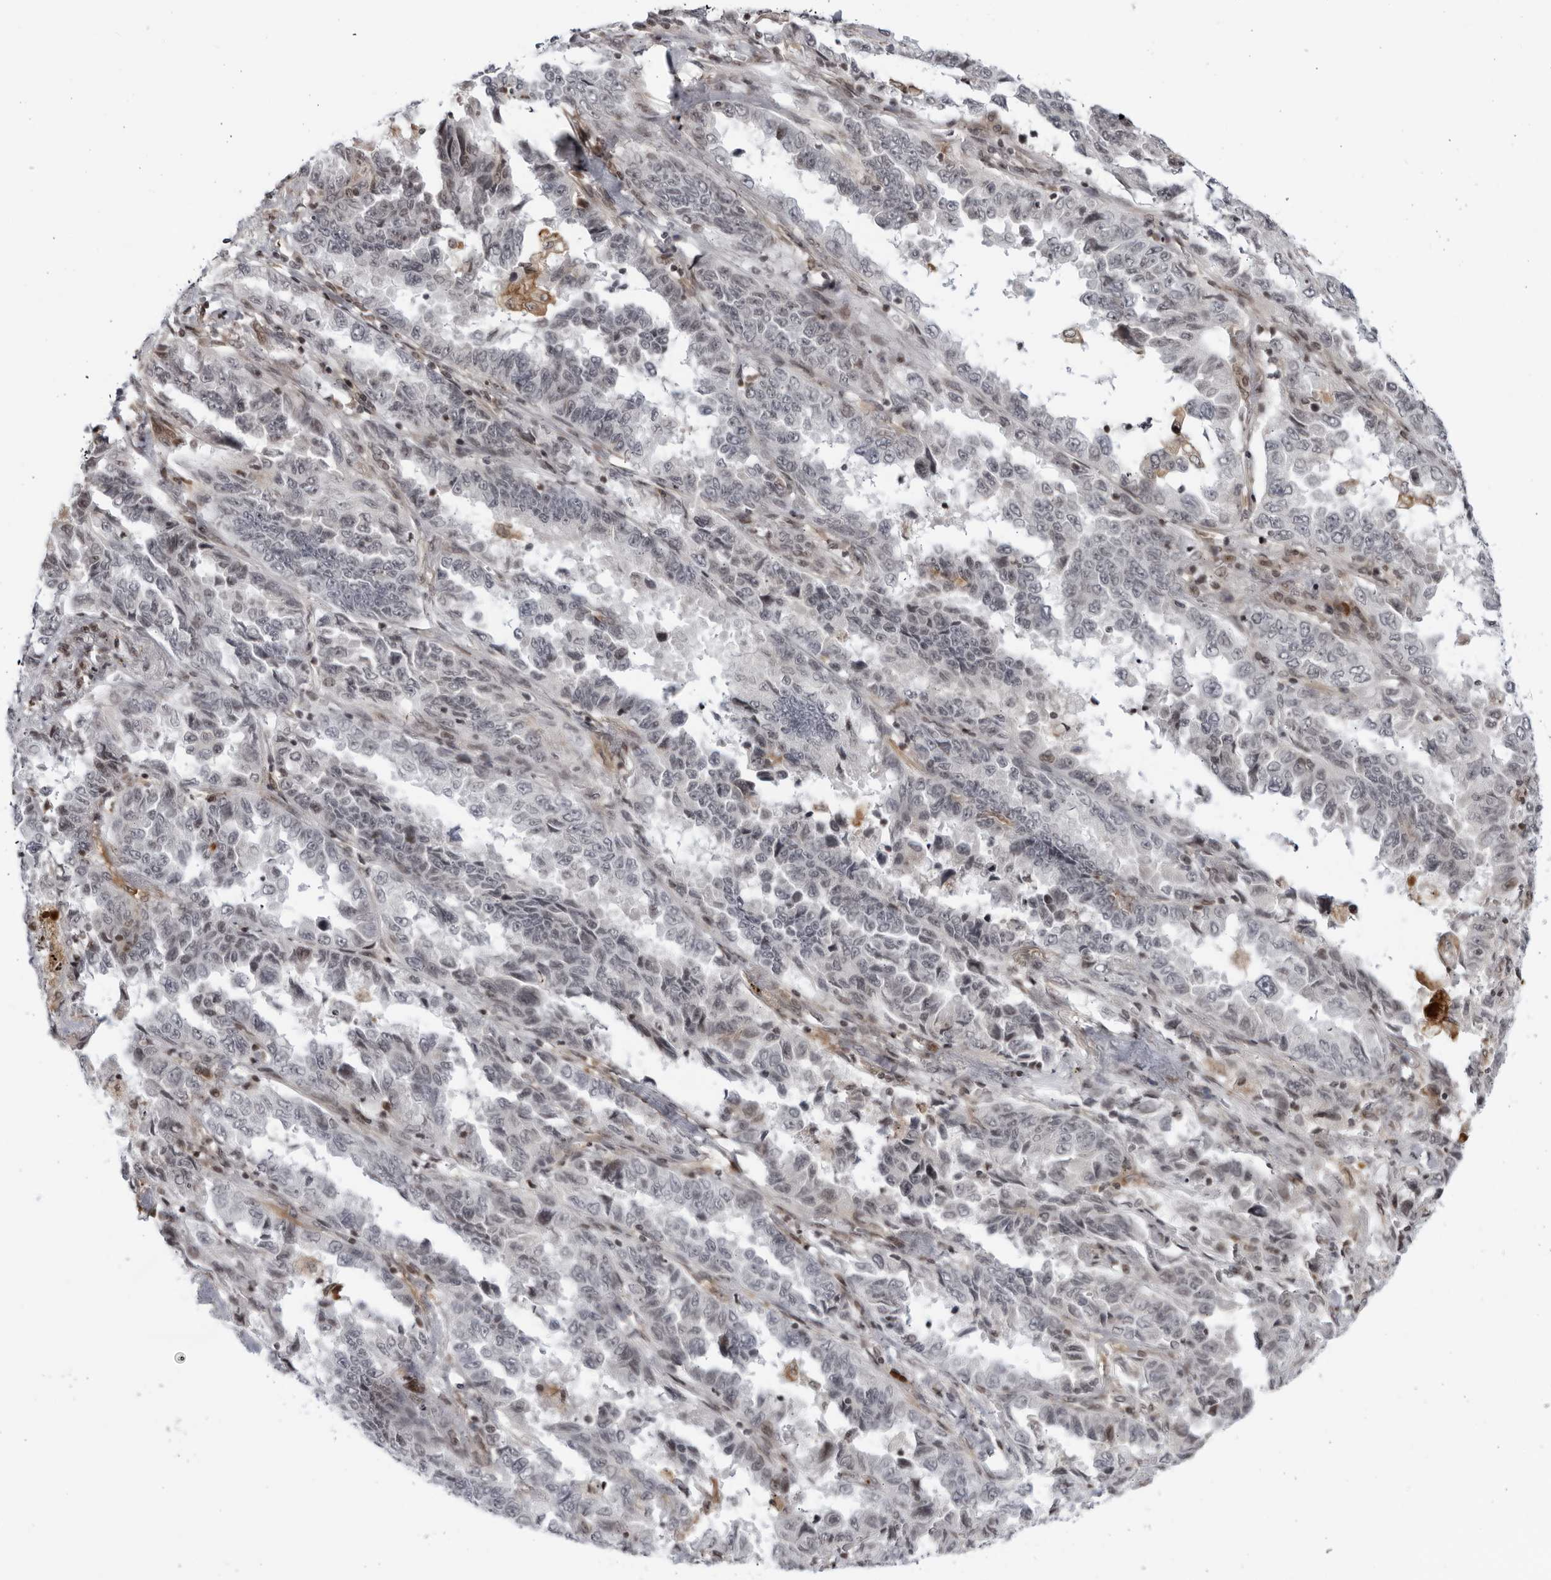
{"staining": {"intensity": "negative", "quantity": "none", "location": "none"}, "tissue": "lung cancer", "cell_type": "Tumor cells", "image_type": "cancer", "snomed": [{"axis": "morphology", "description": "Adenocarcinoma, NOS"}, {"axis": "topography", "description": "Lung"}], "caption": "There is no significant staining in tumor cells of lung cancer (adenocarcinoma). (DAB (3,3'-diaminobenzidine) IHC visualized using brightfield microscopy, high magnification).", "gene": "DTL", "patient": {"sex": "female", "age": 51}}